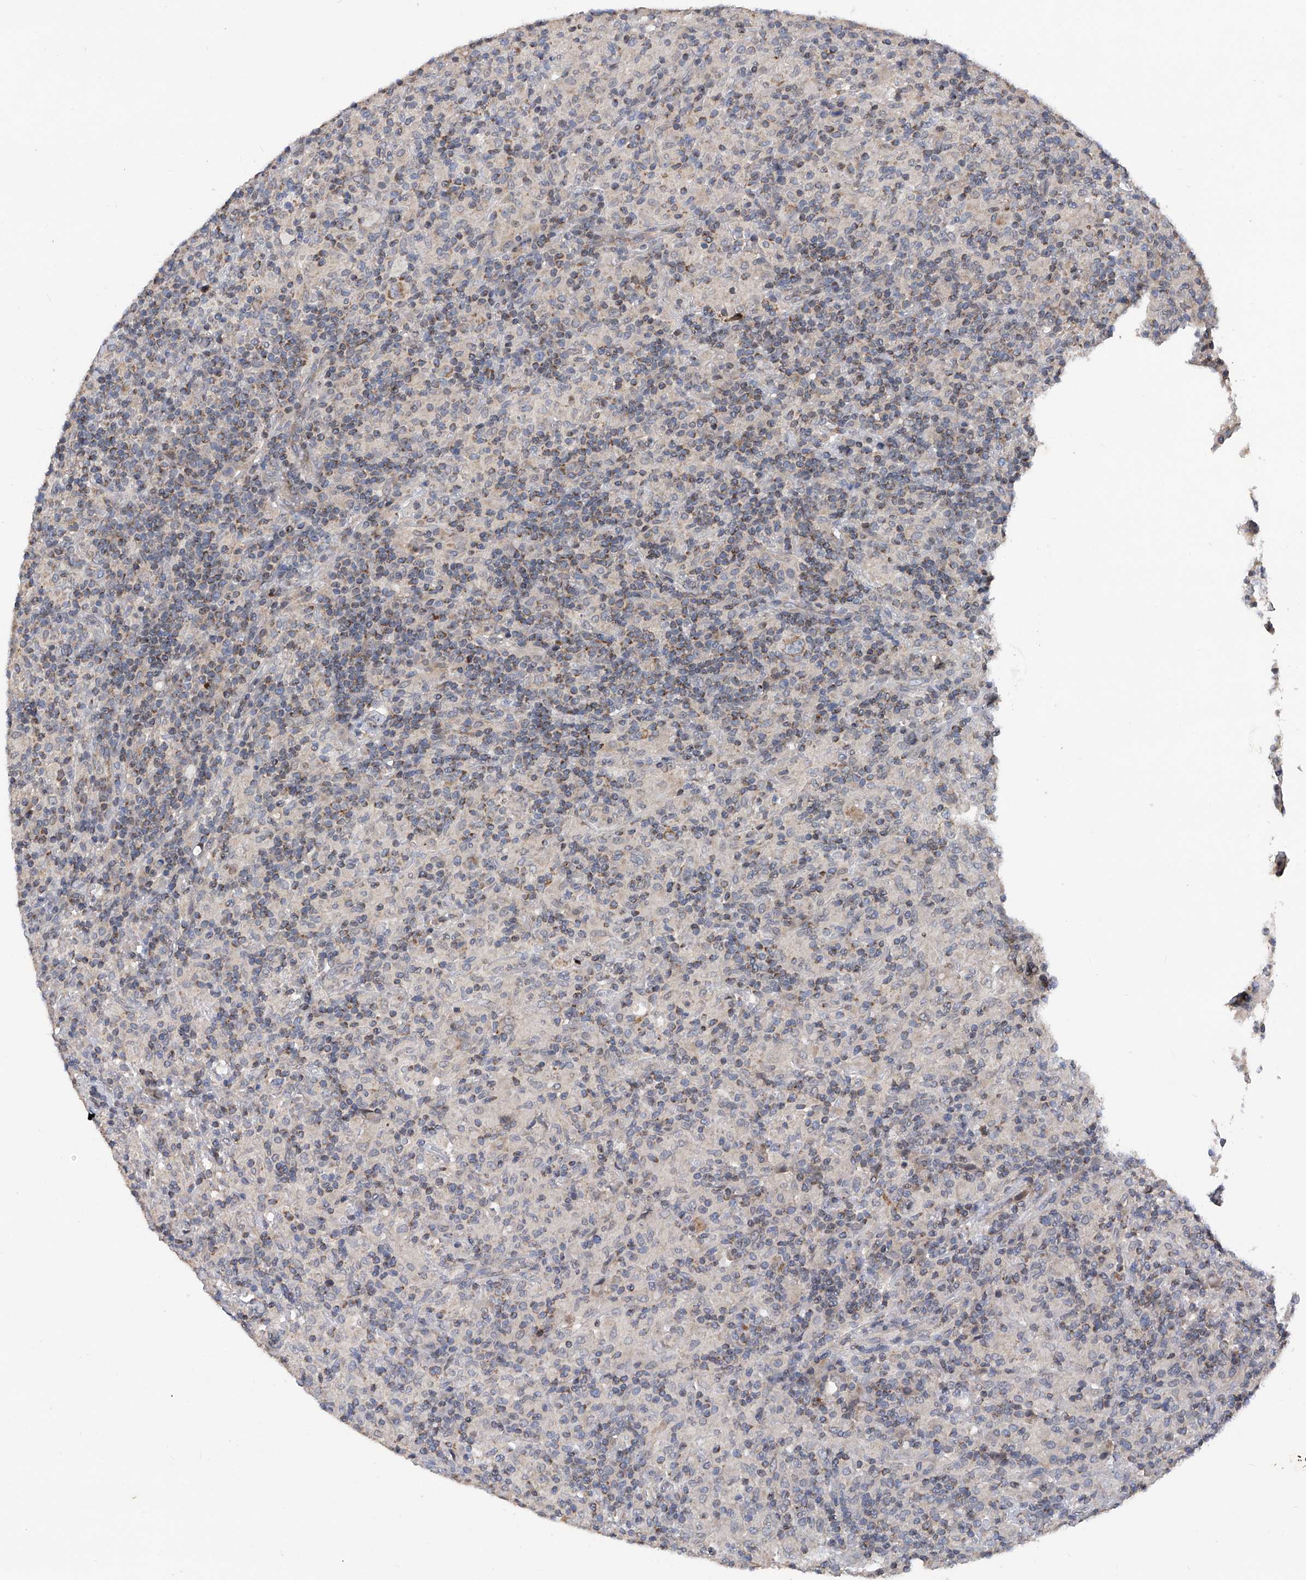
{"staining": {"intensity": "negative", "quantity": "none", "location": "none"}, "tissue": "lymphoma", "cell_type": "Tumor cells", "image_type": "cancer", "snomed": [{"axis": "morphology", "description": "Hodgkin's disease, NOS"}, {"axis": "topography", "description": "Lymph node"}], "caption": "This is an IHC image of human lymphoma. There is no positivity in tumor cells.", "gene": "BCKDHB", "patient": {"sex": "male", "age": 70}}